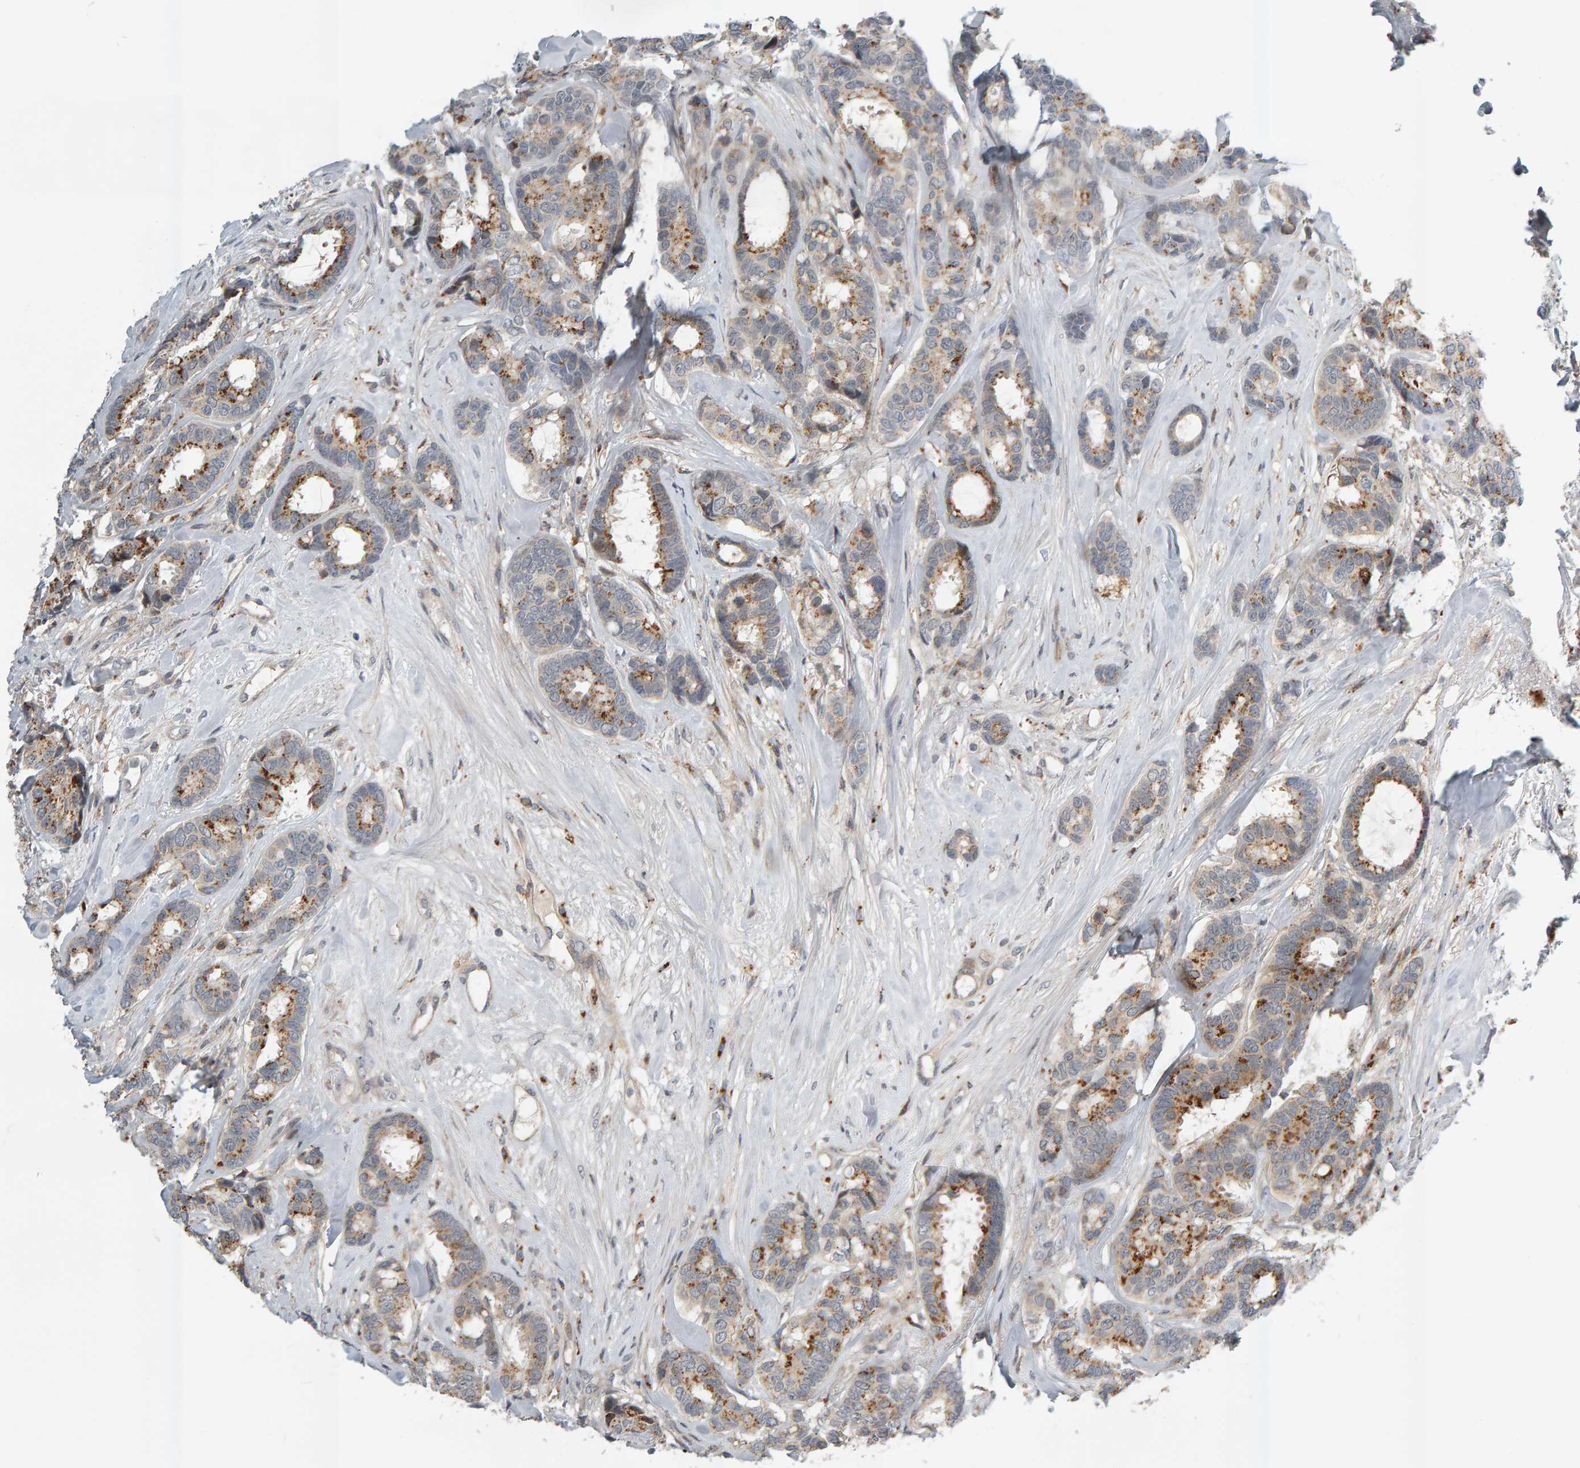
{"staining": {"intensity": "moderate", "quantity": ">75%", "location": "cytoplasmic/membranous"}, "tissue": "breast cancer", "cell_type": "Tumor cells", "image_type": "cancer", "snomed": [{"axis": "morphology", "description": "Duct carcinoma"}, {"axis": "topography", "description": "Breast"}], "caption": "About >75% of tumor cells in human infiltrating ductal carcinoma (breast) exhibit moderate cytoplasmic/membranous protein positivity as visualized by brown immunohistochemical staining.", "gene": "ZNF160", "patient": {"sex": "female", "age": 87}}